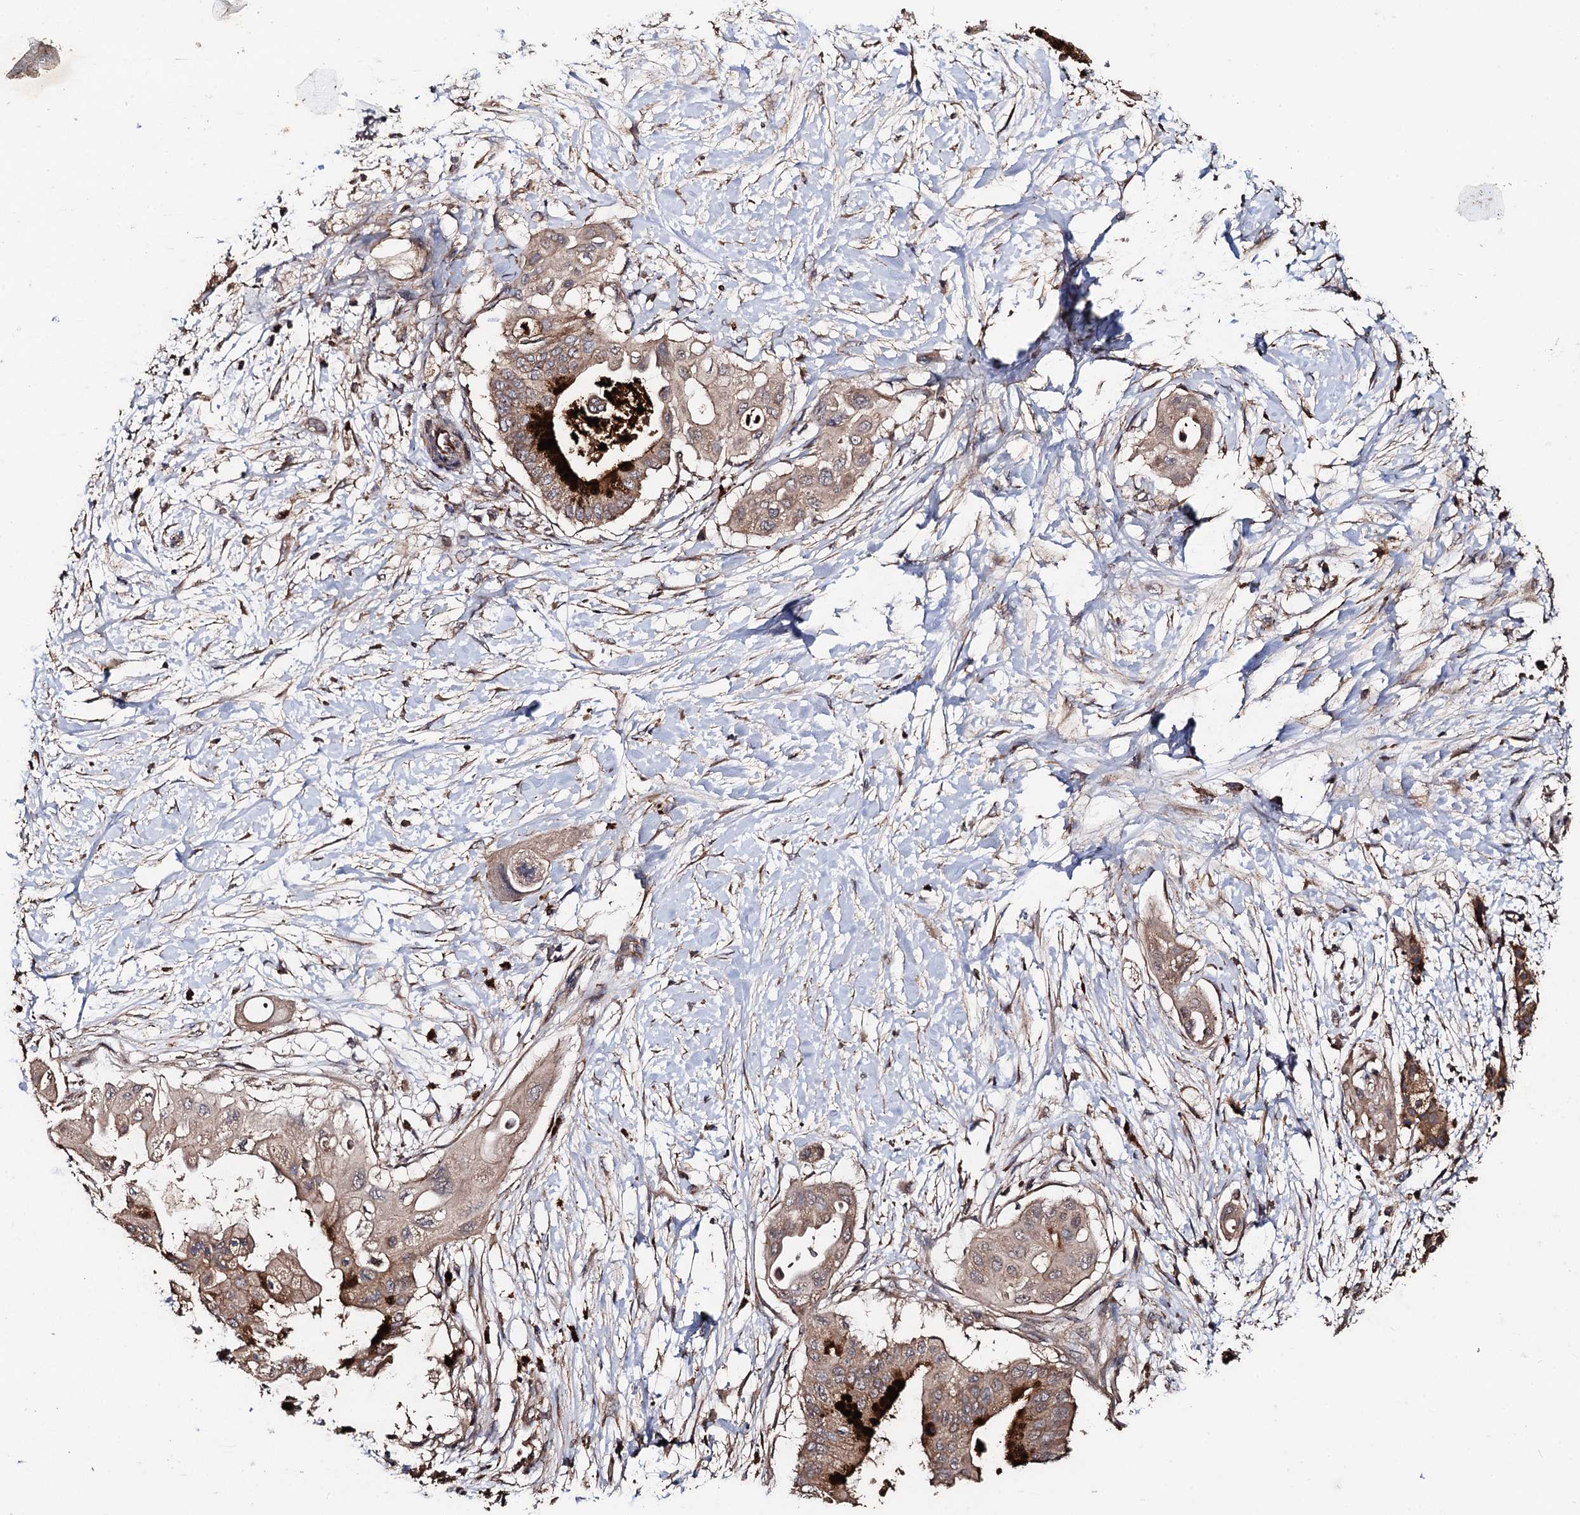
{"staining": {"intensity": "strong", "quantity": "<25%", "location": "cytoplasmic/membranous"}, "tissue": "pancreatic cancer", "cell_type": "Tumor cells", "image_type": "cancer", "snomed": [{"axis": "morphology", "description": "Adenocarcinoma, NOS"}, {"axis": "topography", "description": "Pancreas"}], "caption": "A medium amount of strong cytoplasmic/membranous positivity is present in approximately <25% of tumor cells in adenocarcinoma (pancreatic) tissue.", "gene": "PPTC7", "patient": {"sex": "male", "age": 68}}